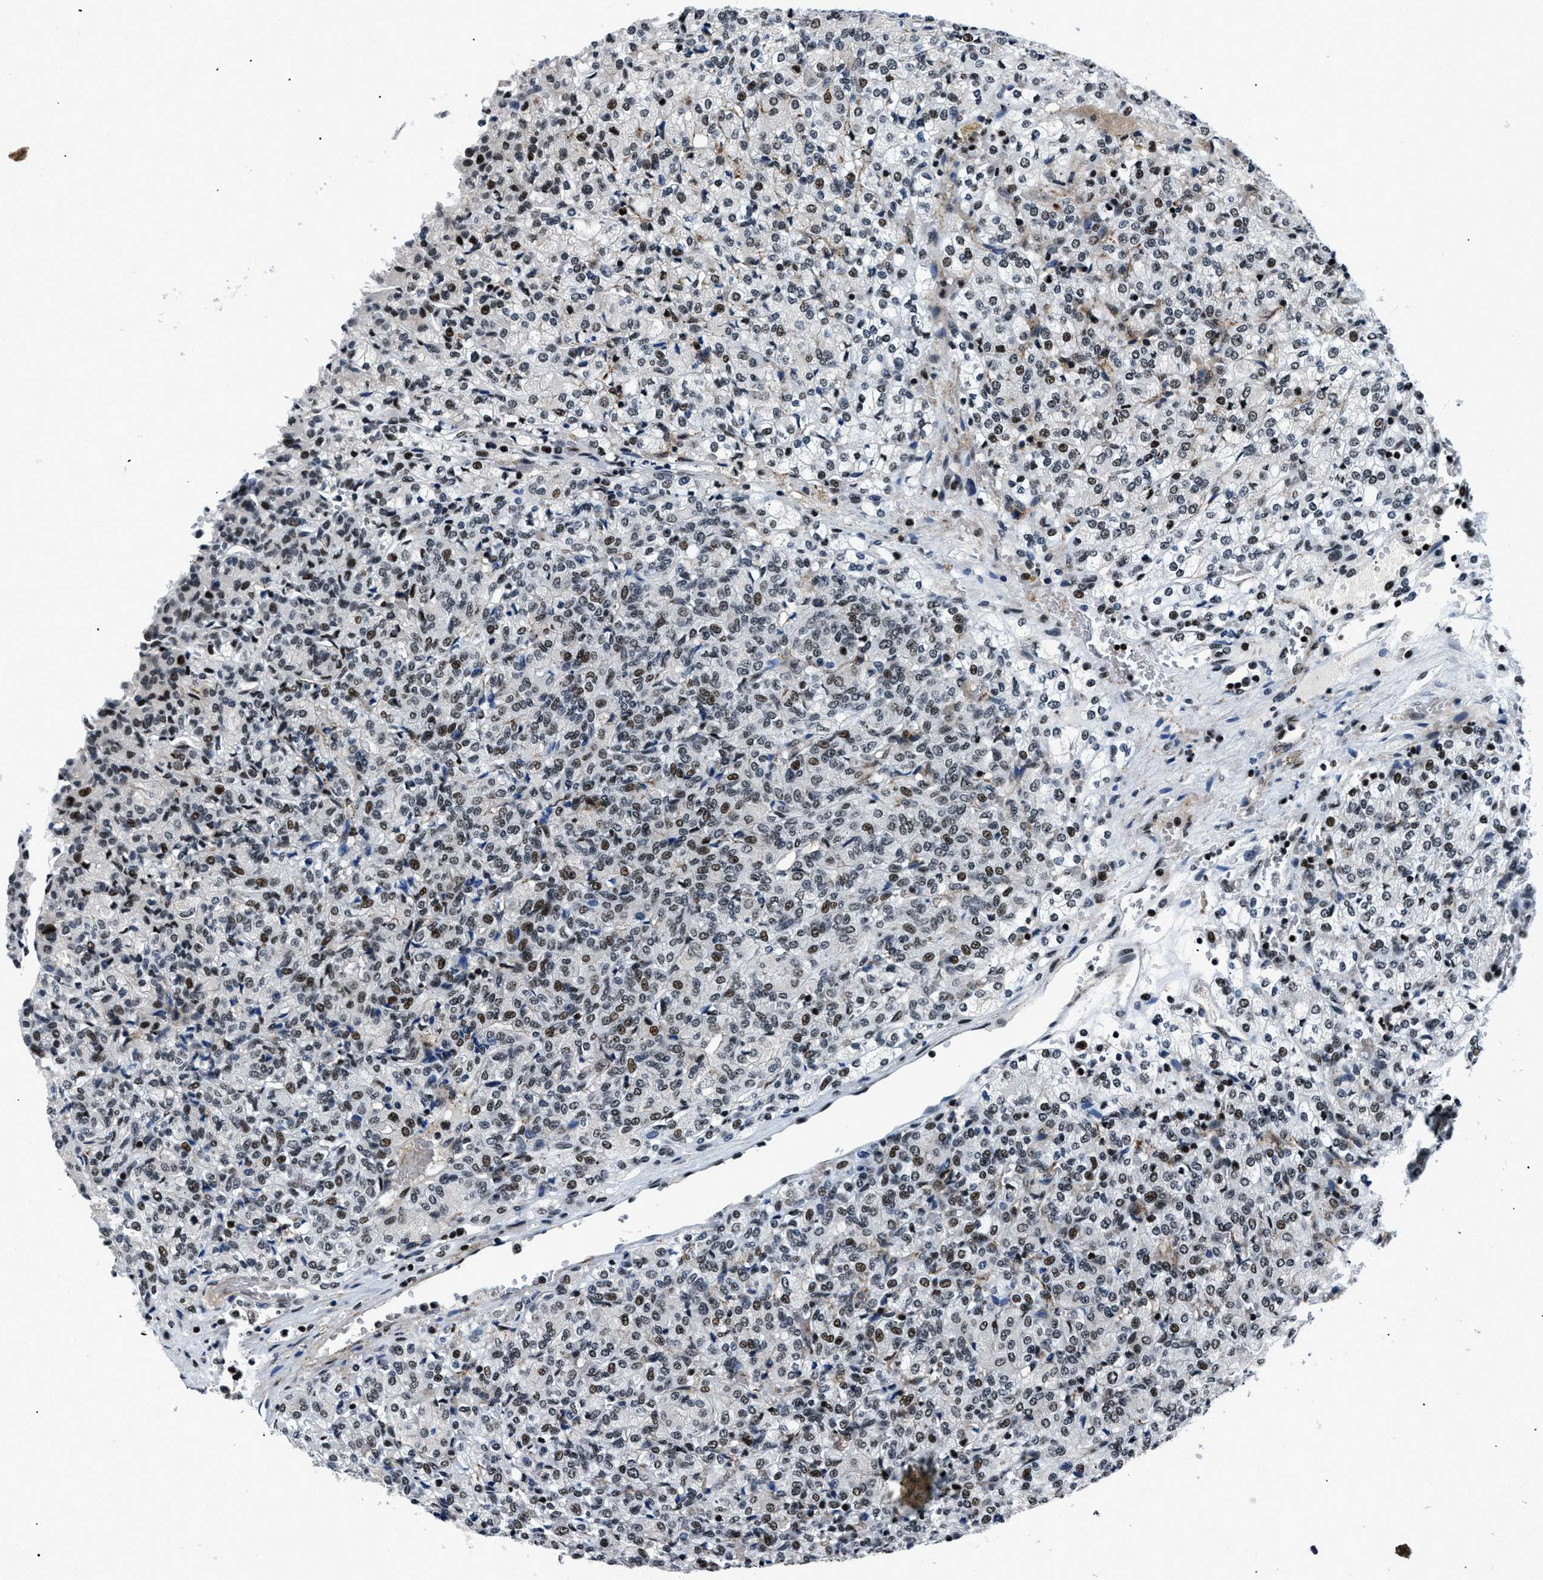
{"staining": {"intensity": "strong", "quantity": ">75%", "location": "nuclear"}, "tissue": "renal cancer", "cell_type": "Tumor cells", "image_type": "cancer", "snomed": [{"axis": "morphology", "description": "Adenocarcinoma, NOS"}, {"axis": "topography", "description": "Kidney"}], "caption": "Tumor cells show high levels of strong nuclear positivity in about >75% of cells in human renal cancer. (IHC, brightfield microscopy, high magnification).", "gene": "SMARCB1", "patient": {"sex": "male", "age": 77}}